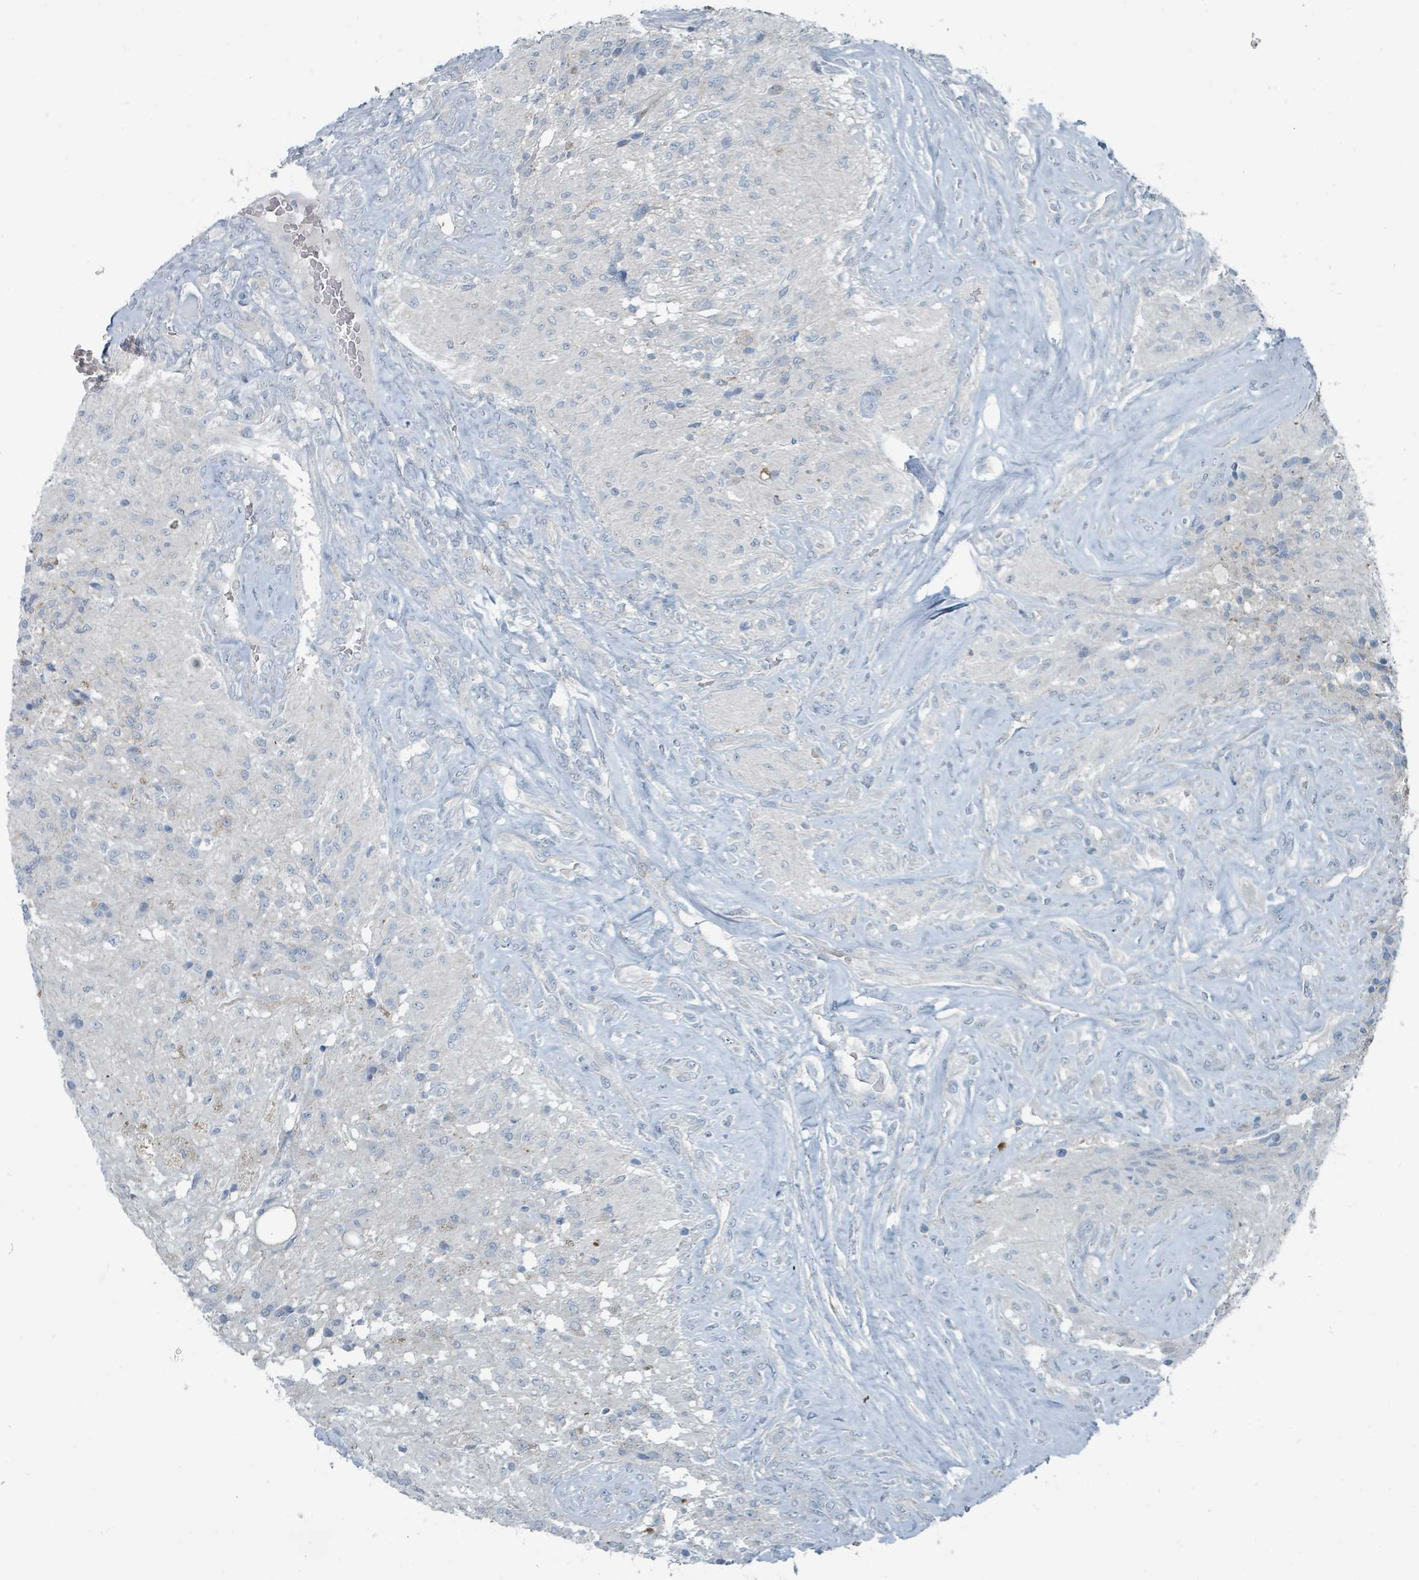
{"staining": {"intensity": "negative", "quantity": "none", "location": "none"}, "tissue": "glioma", "cell_type": "Tumor cells", "image_type": "cancer", "snomed": [{"axis": "morphology", "description": "Glioma, malignant, High grade"}, {"axis": "topography", "description": "Brain"}], "caption": "This is an immunohistochemistry photomicrograph of human malignant high-grade glioma. There is no staining in tumor cells.", "gene": "RASA4", "patient": {"sex": "male", "age": 56}}